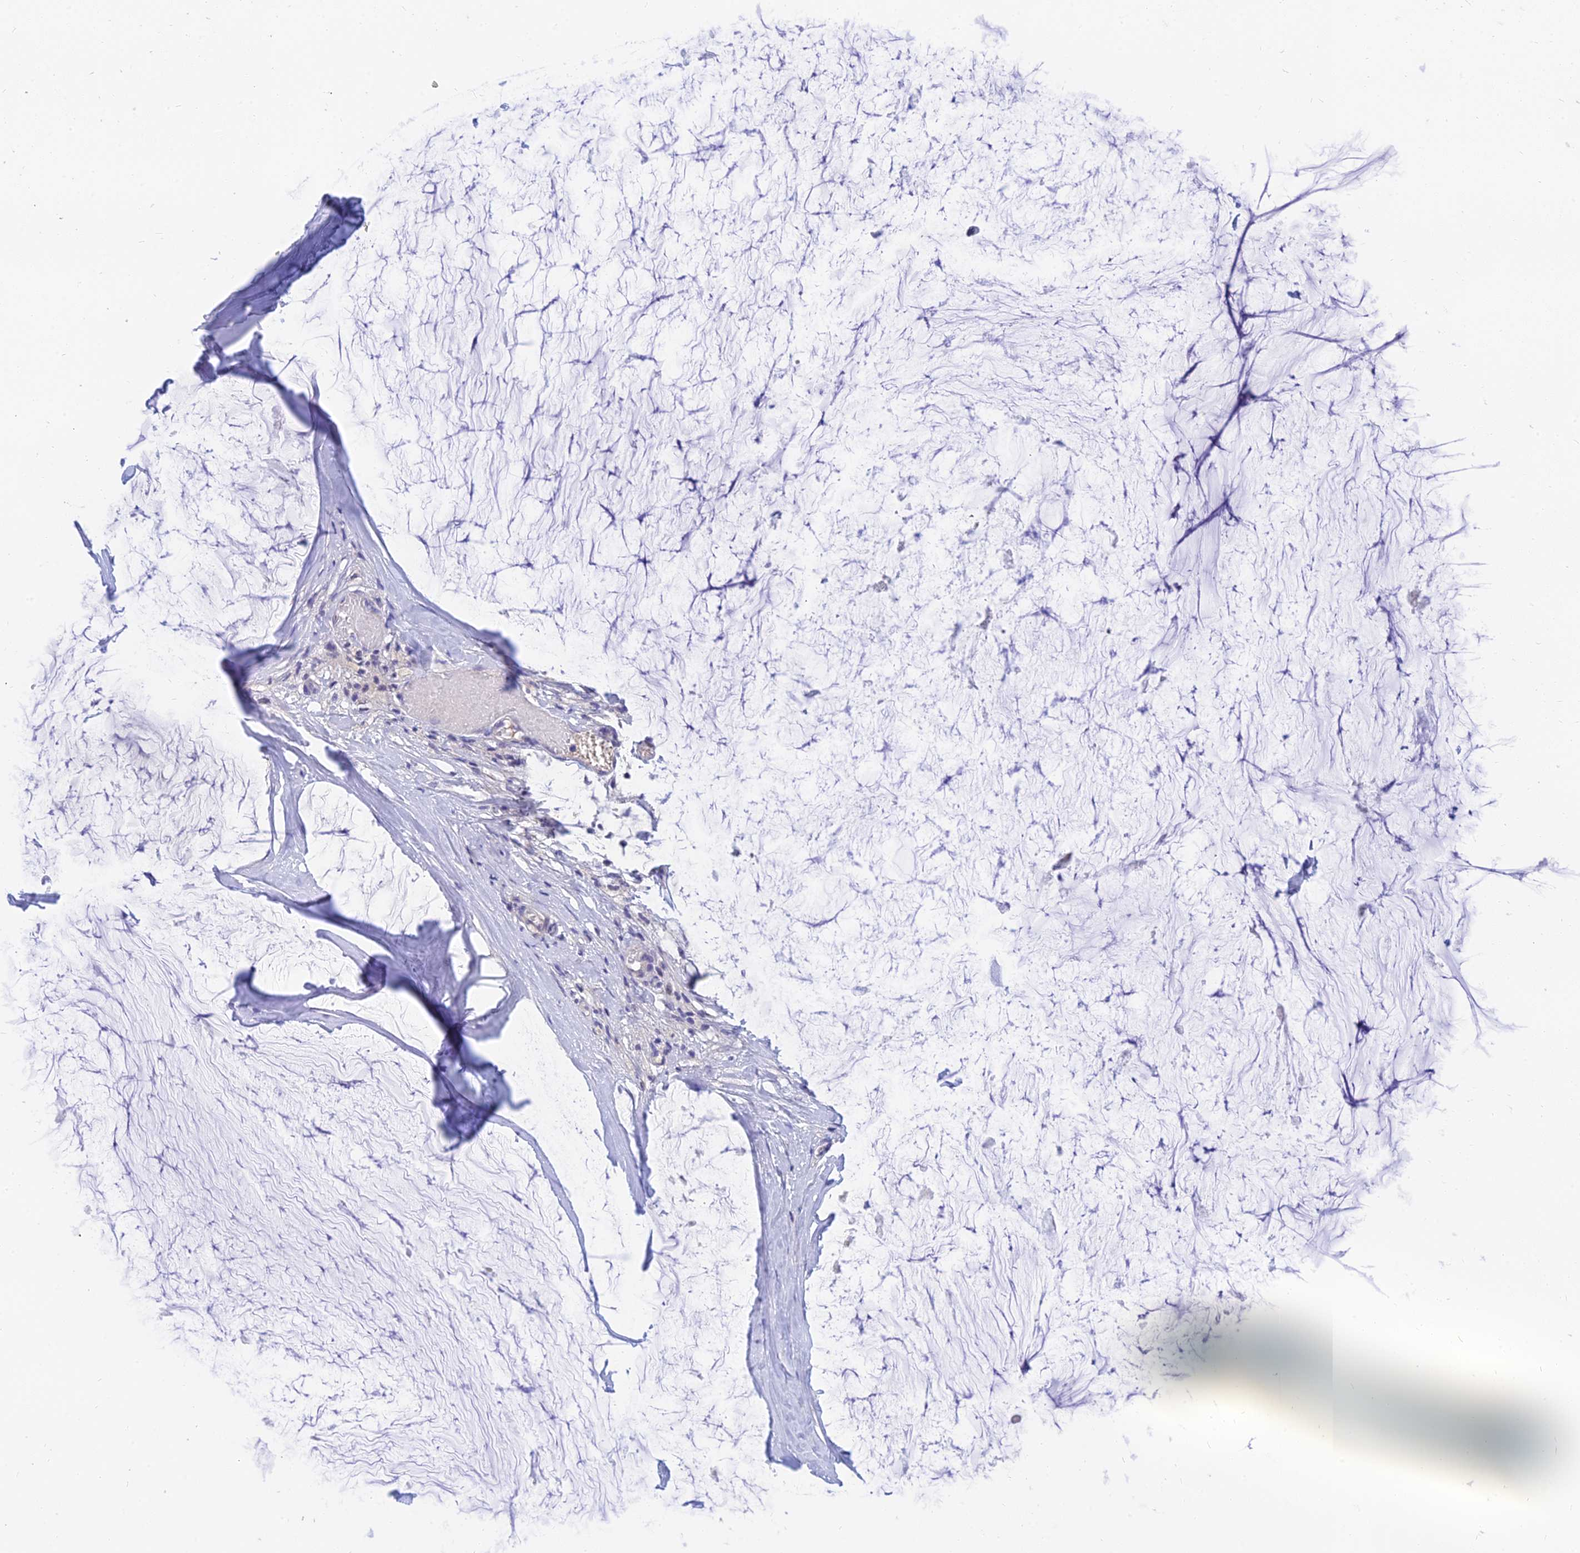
{"staining": {"intensity": "negative", "quantity": "none", "location": "none"}, "tissue": "ovarian cancer", "cell_type": "Tumor cells", "image_type": "cancer", "snomed": [{"axis": "morphology", "description": "Cystadenocarcinoma, mucinous, NOS"}, {"axis": "topography", "description": "Ovary"}], "caption": "An IHC image of ovarian cancer is shown. There is no staining in tumor cells of ovarian cancer.", "gene": "TMEM161B", "patient": {"sex": "female", "age": 39}}